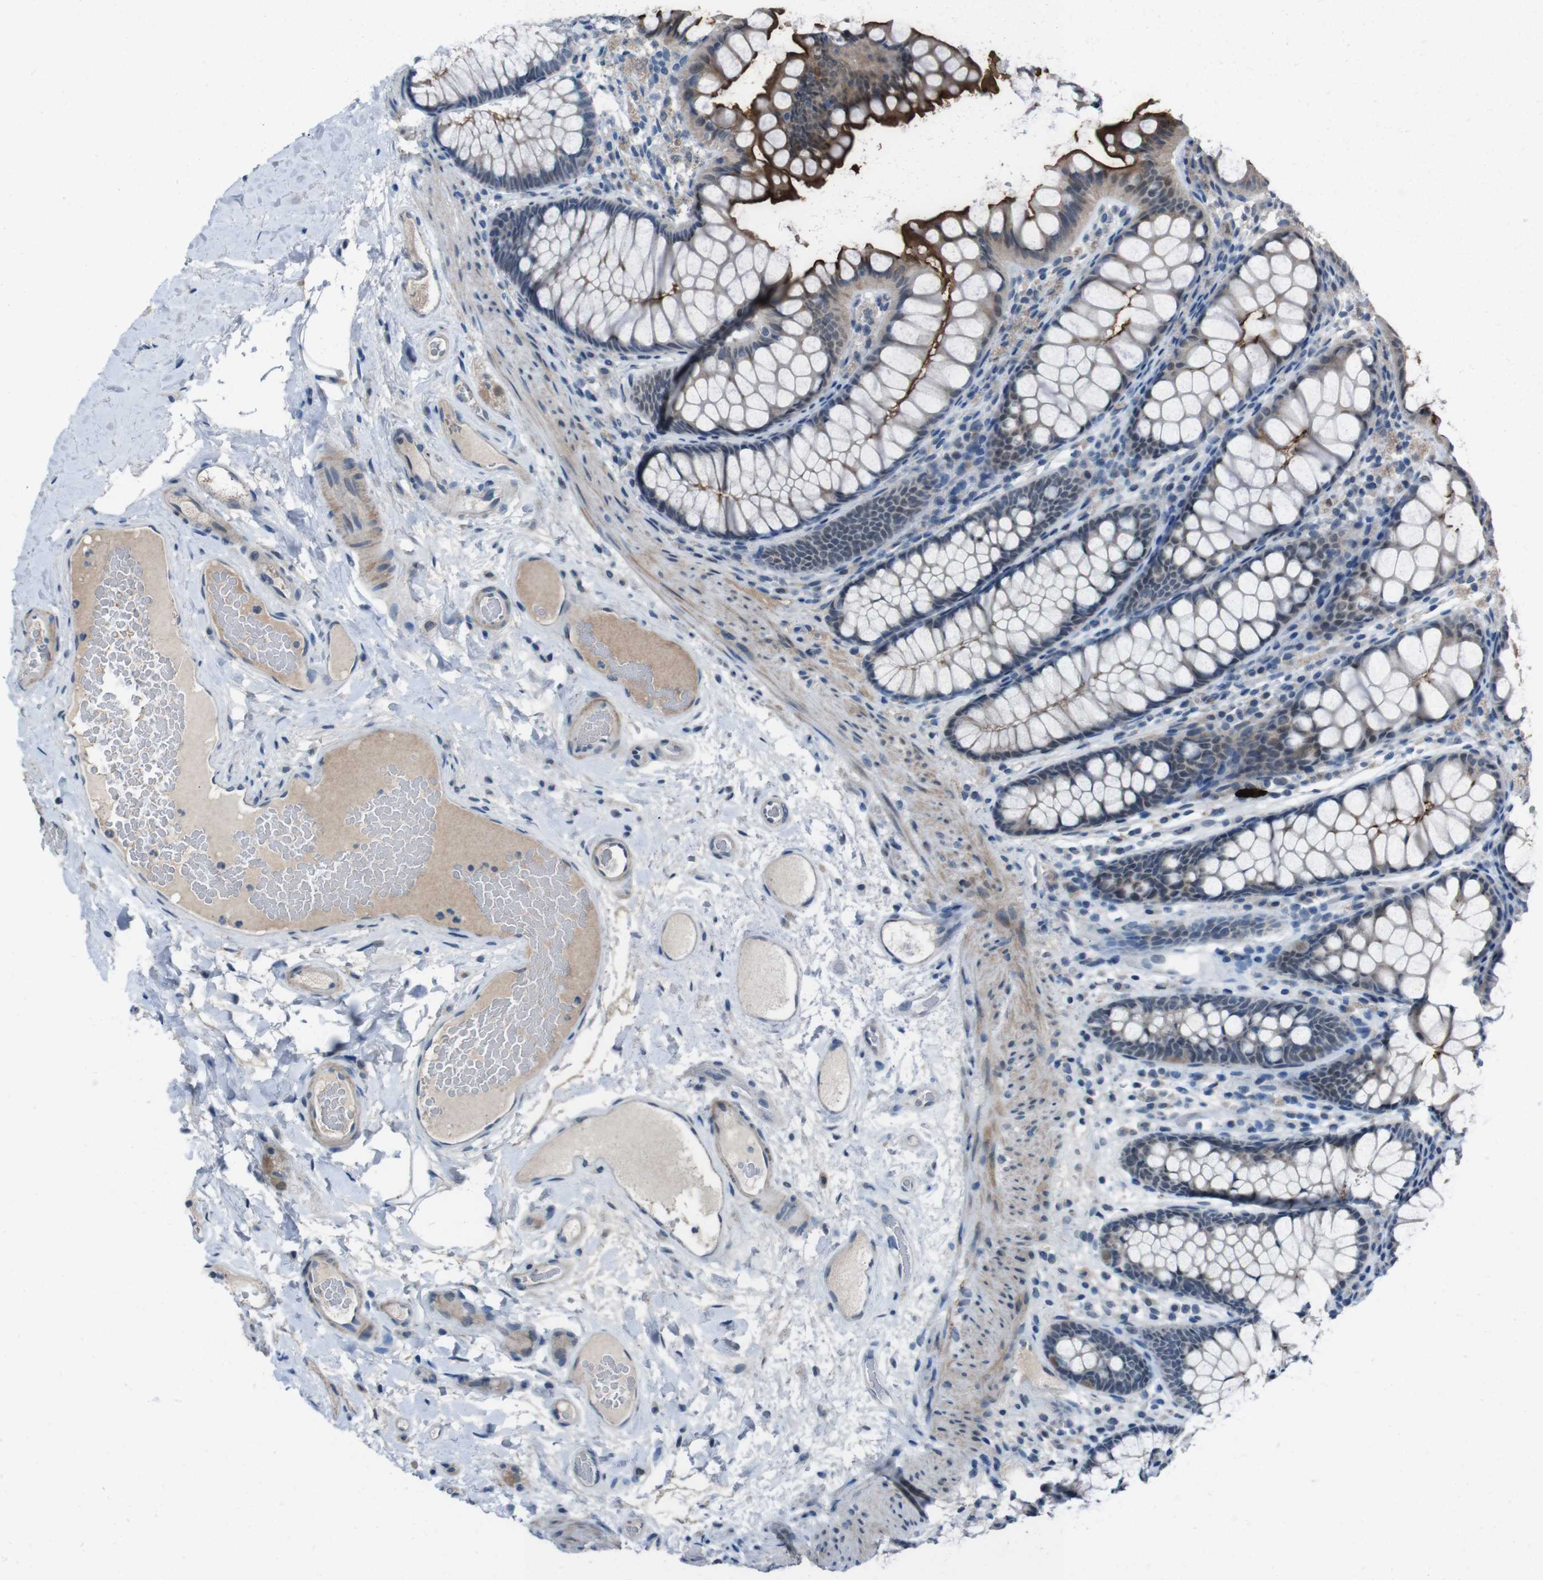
{"staining": {"intensity": "weak", "quantity": "25%-75%", "location": "cytoplasmic/membranous"}, "tissue": "colon", "cell_type": "Endothelial cells", "image_type": "normal", "snomed": [{"axis": "morphology", "description": "Normal tissue, NOS"}, {"axis": "topography", "description": "Colon"}], "caption": "Immunohistochemistry micrograph of unremarkable human colon stained for a protein (brown), which reveals low levels of weak cytoplasmic/membranous staining in about 25%-75% of endothelial cells.", "gene": "CDHR2", "patient": {"sex": "female", "age": 55}}